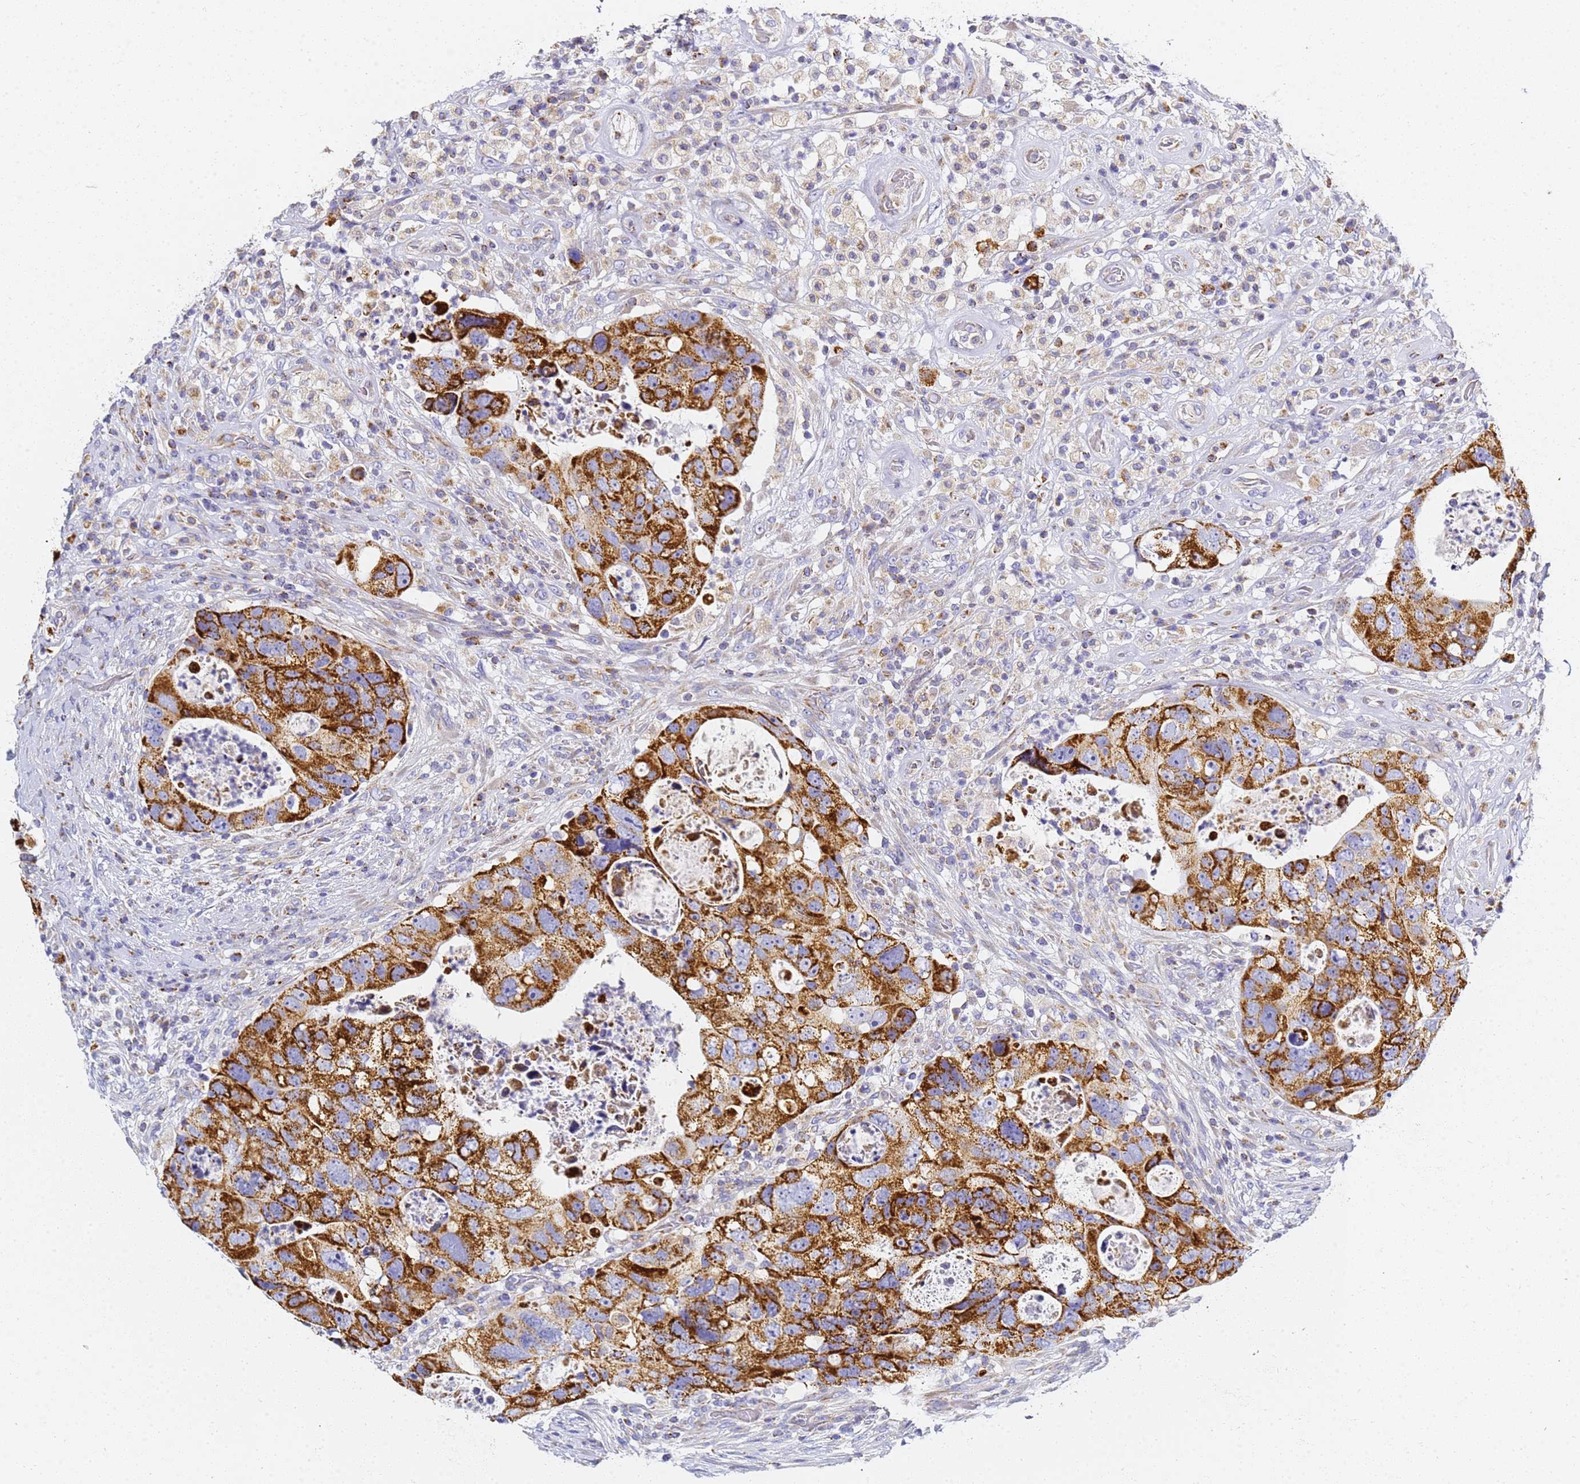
{"staining": {"intensity": "strong", "quantity": ">75%", "location": "cytoplasmic/membranous"}, "tissue": "colorectal cancer", "cell_type": "Tumor cells", "image_type": "cancer", "snomed": [{"axis": "morphology", "description": "Adenocarcinoma, NOS"}, {"axis": "topography", "description": "Rectum"}], "caption": "Colorectal adenocarcinoma tissue shows strong cytoplasmic/membranous staining in about >75% of tumor cells", "gene": "CNIH4", "patient": {"sex": "male", "age": 59}}